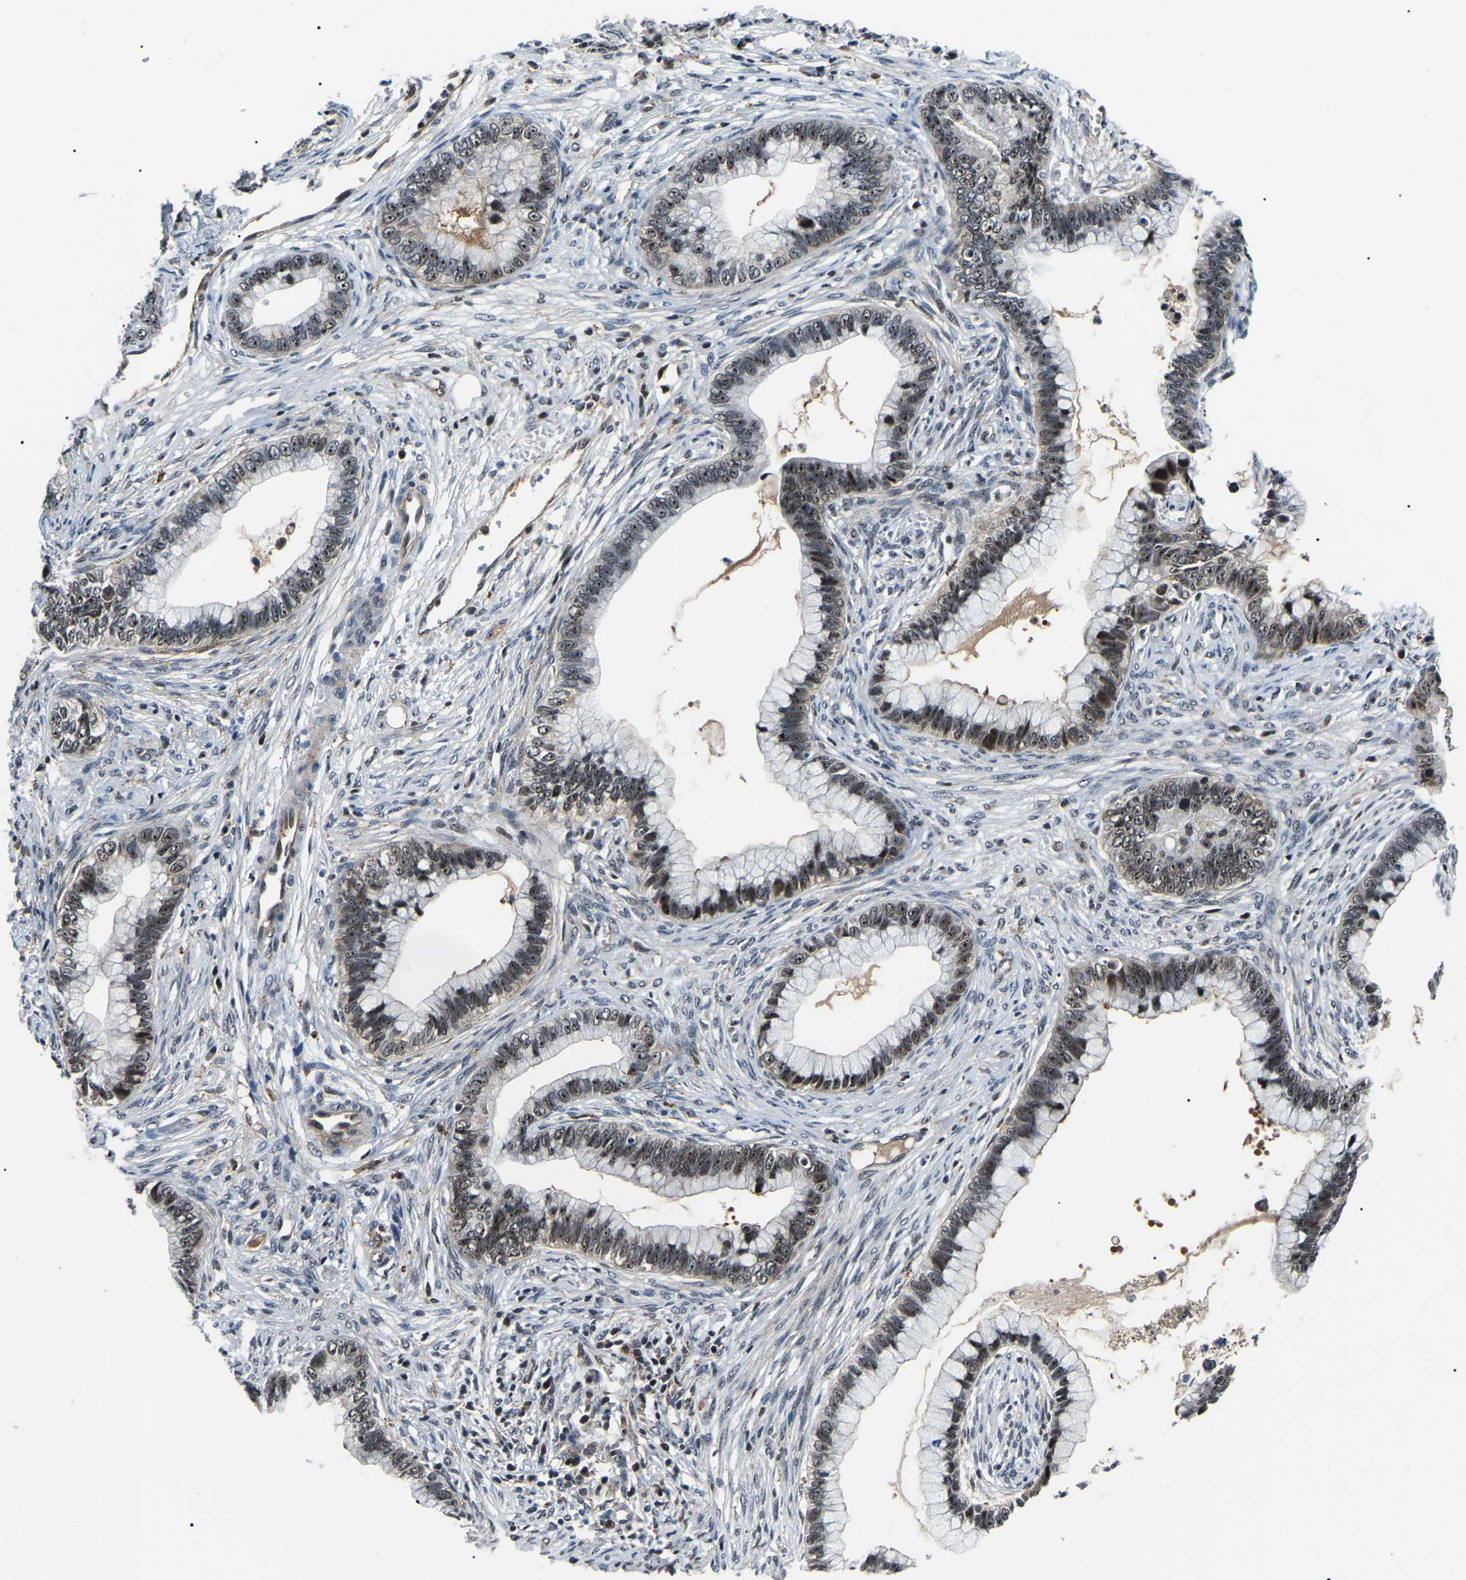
{"staining": {"intensity": "strong", "quantity": ">75%", "location": "nuclear"}, "tissue": "cervical cancer", "cell_type": "Tumor cells", "image_type": "cancer", "snomed": [{"axis": "morphology", "description": "Adenocarcinoma, NOS"}, {"axis": "topography", "description": "Cervix"}], "caption": "Immunohistochemistry (IHC) photomicrograph of neoplastic tissue: human adenocarcinoma (cervical) stained using immunohistochemistry reveals high levels of strong protein expression localized specifically in the nuclear of tumor cells, appearing as a nuclear brown color.", "gene": "RRP1B", "patient": {"sex": "female", "age": 44}}